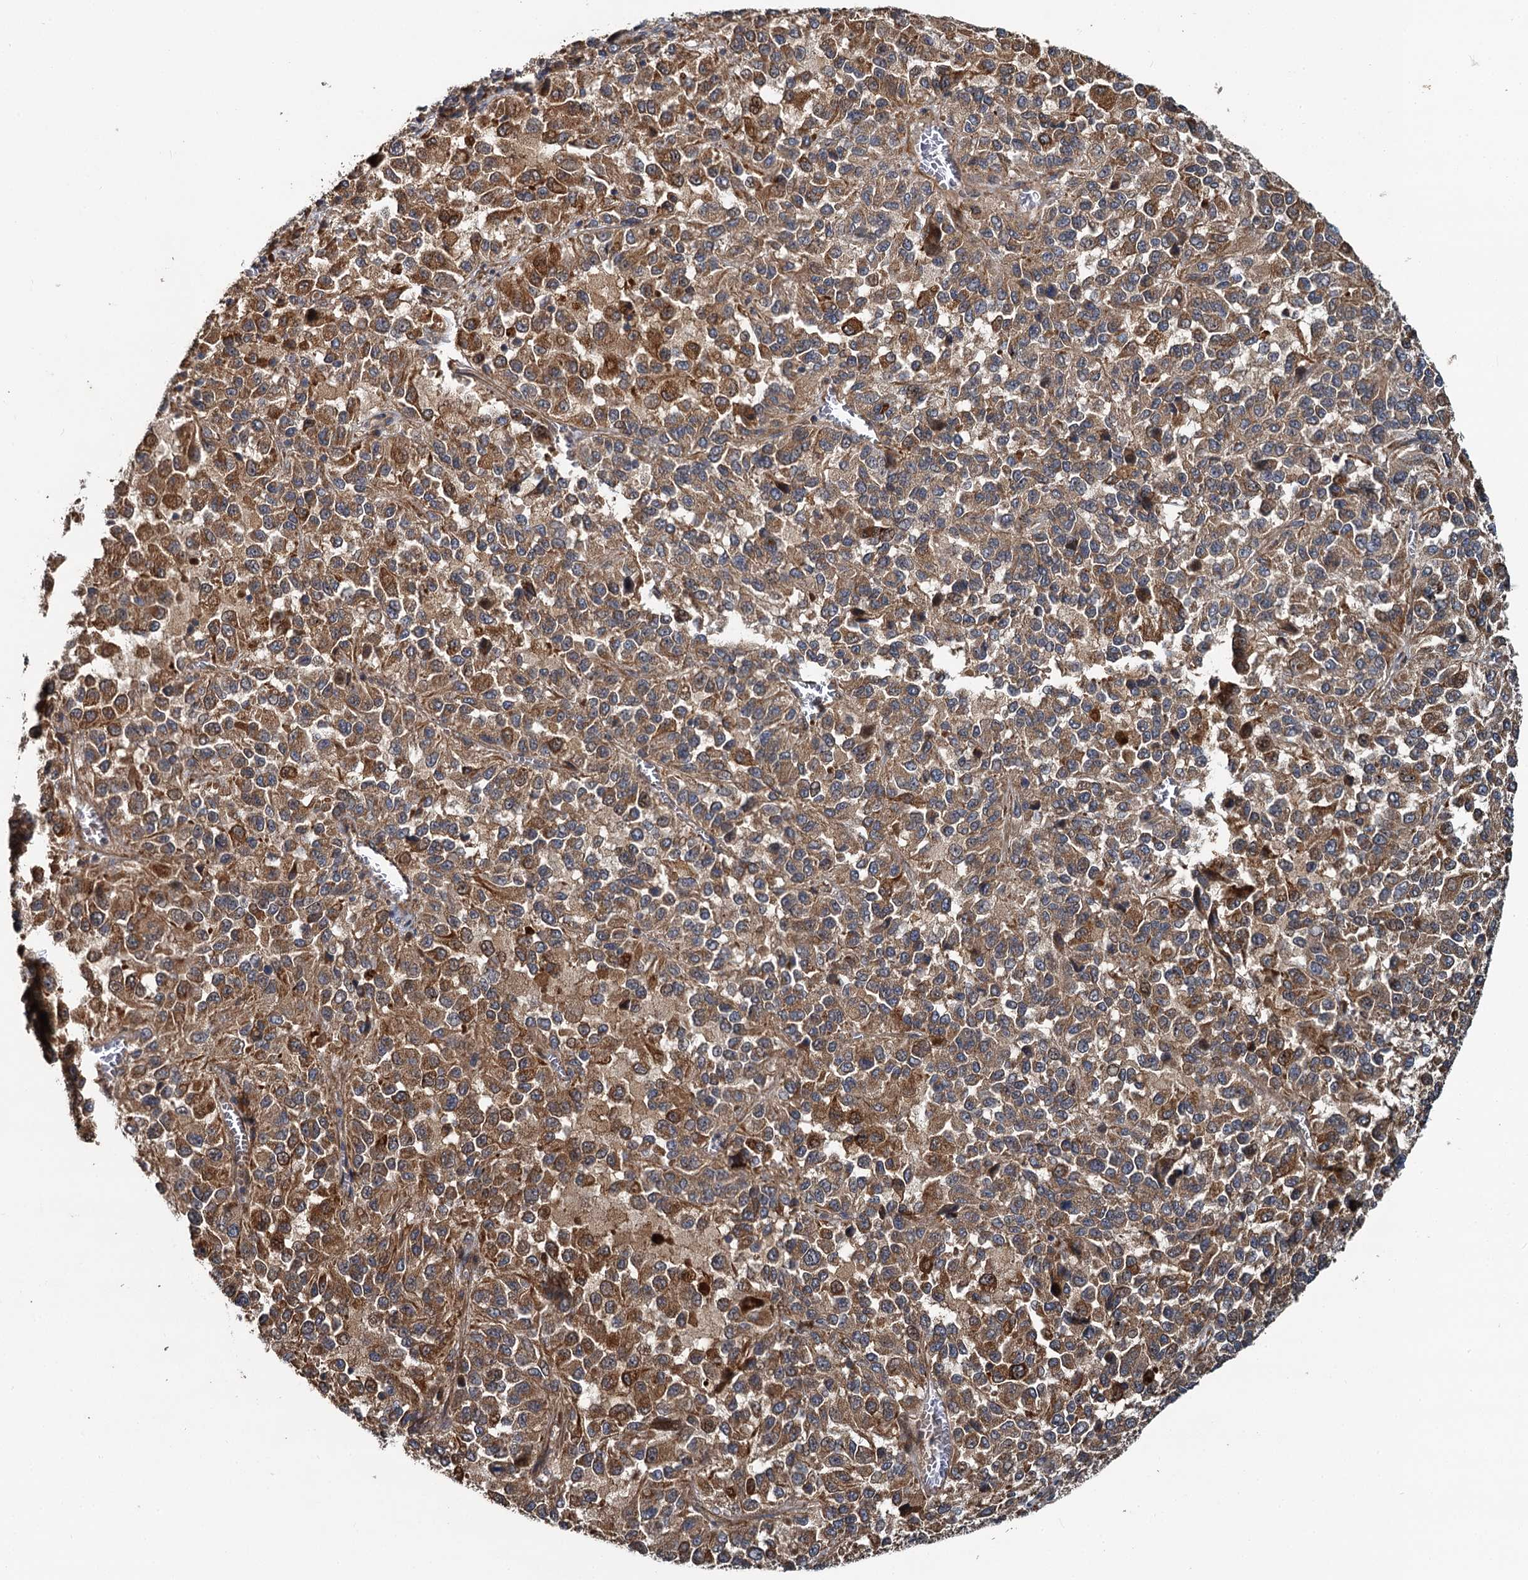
{"staining": {"intensity": "moderate", "quantity": ">75%", "location": "cytoplasmic/membranous"}, "tissue": "melanoma", "cell_type": "Tumor cells", "image_type": "cancer", "snomed": [{"axis": "morphology", "description": "Malignant melanoma, Metastatic site"}, {"axis": "topography", "description": "Lung"}], "caption": "The micrograph displays staining of malignant melanoma (metastatic site), revealing moderate cytoplasmic/membranous protein expression (brown color) within tumor cells. (DAB IHC with brightfield microscopy, high magnification).", "gene": "LRRK2", "patient": {"sex": "male", "age": 64}}